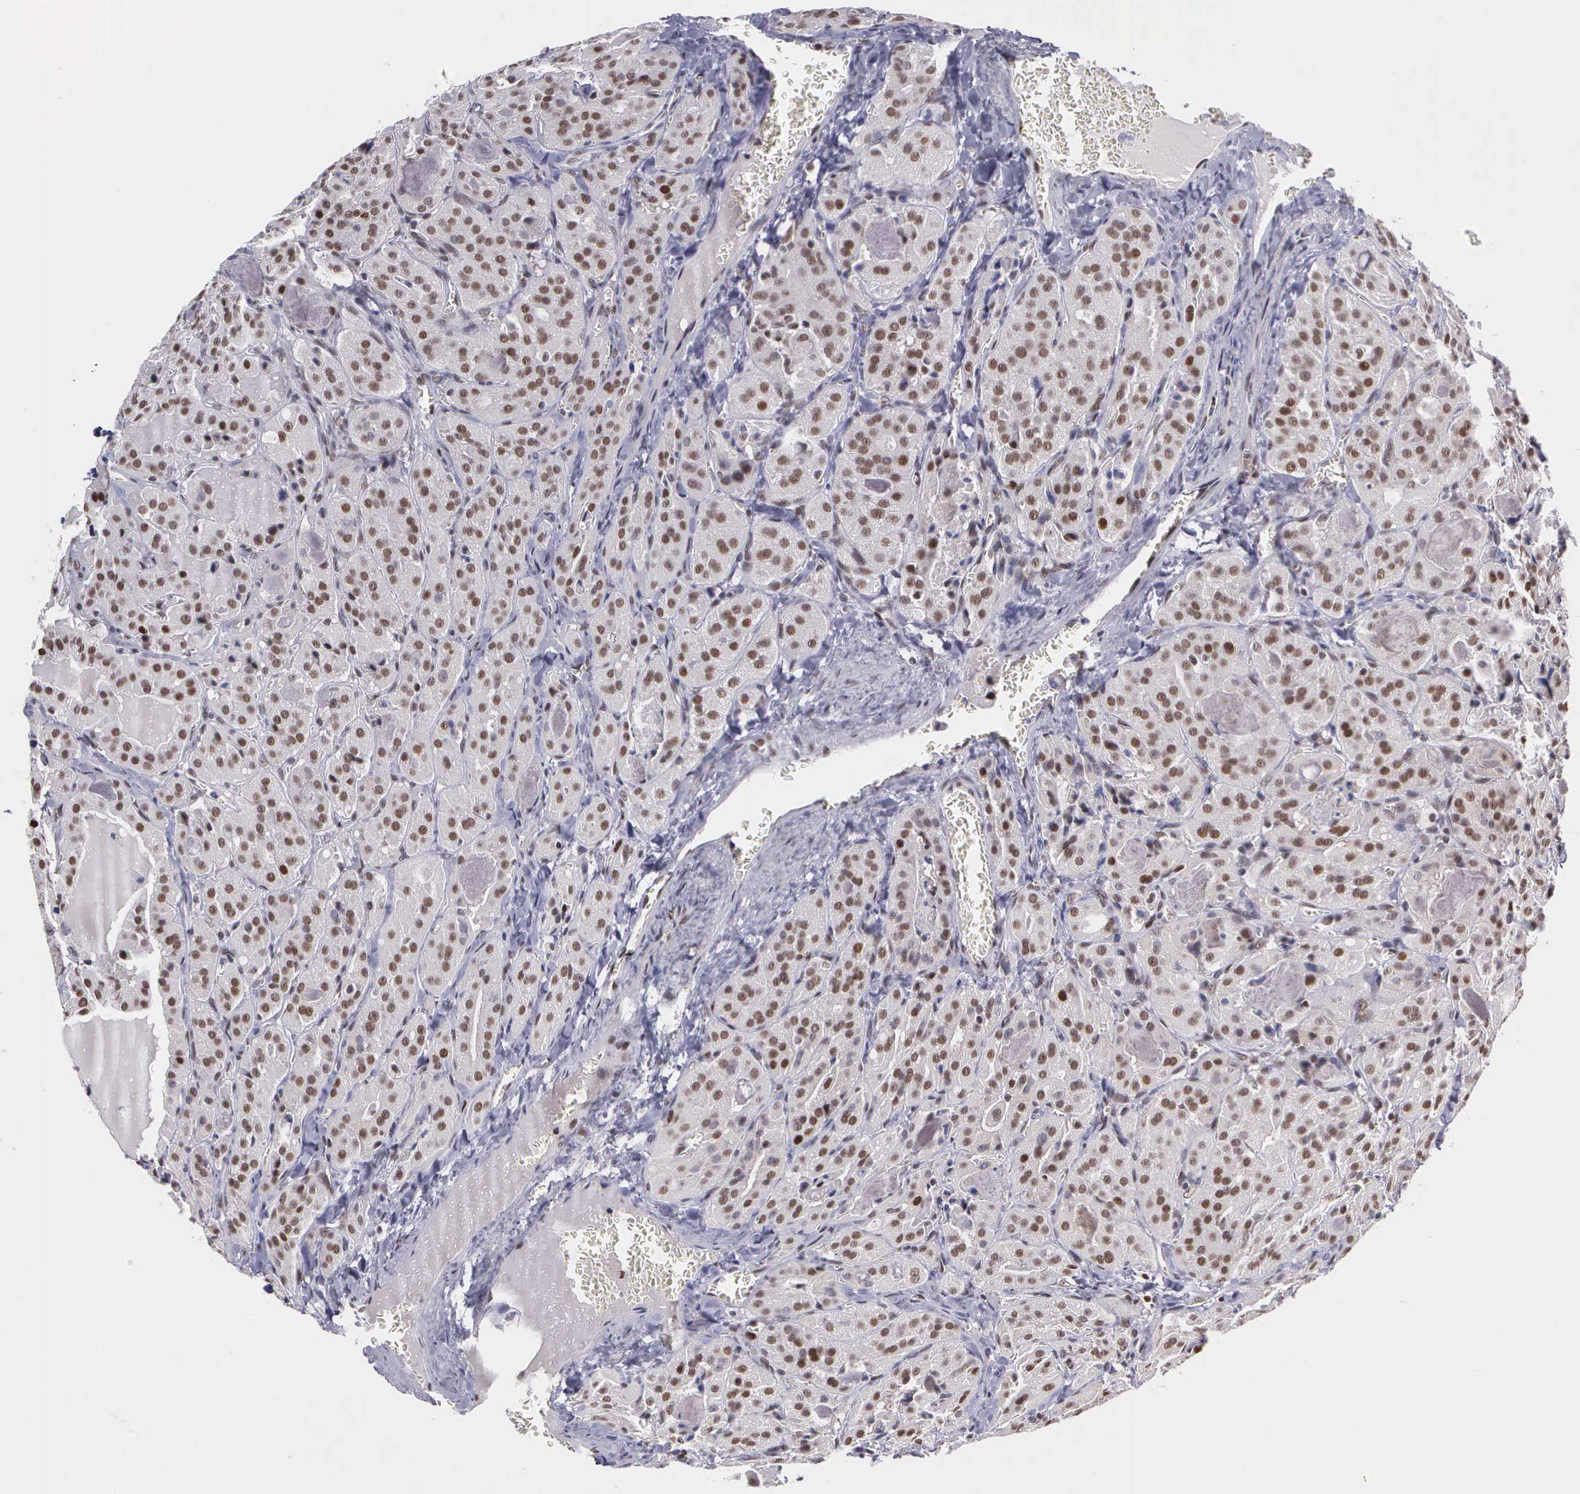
{"staining": {"intensity": "moderate", "quantity": ">75%", "location": "nuclear"}, "tissue": "thyroid cancer", "cell_type": "Tumor cells", "image_type": "cancer", "snomed": [{"axis": "morphology", "description": "Carcinoma, NOS"}, {"axis": "topography", "description": "Thyroid gland"}], "caption": "Protein expression analysis of human carcinoma (thyroid) reveals moderate nuclear staining in about >75% of tumor cells.", "gene": "UBR7", "patient": {"sex": "male", "age": 76}}